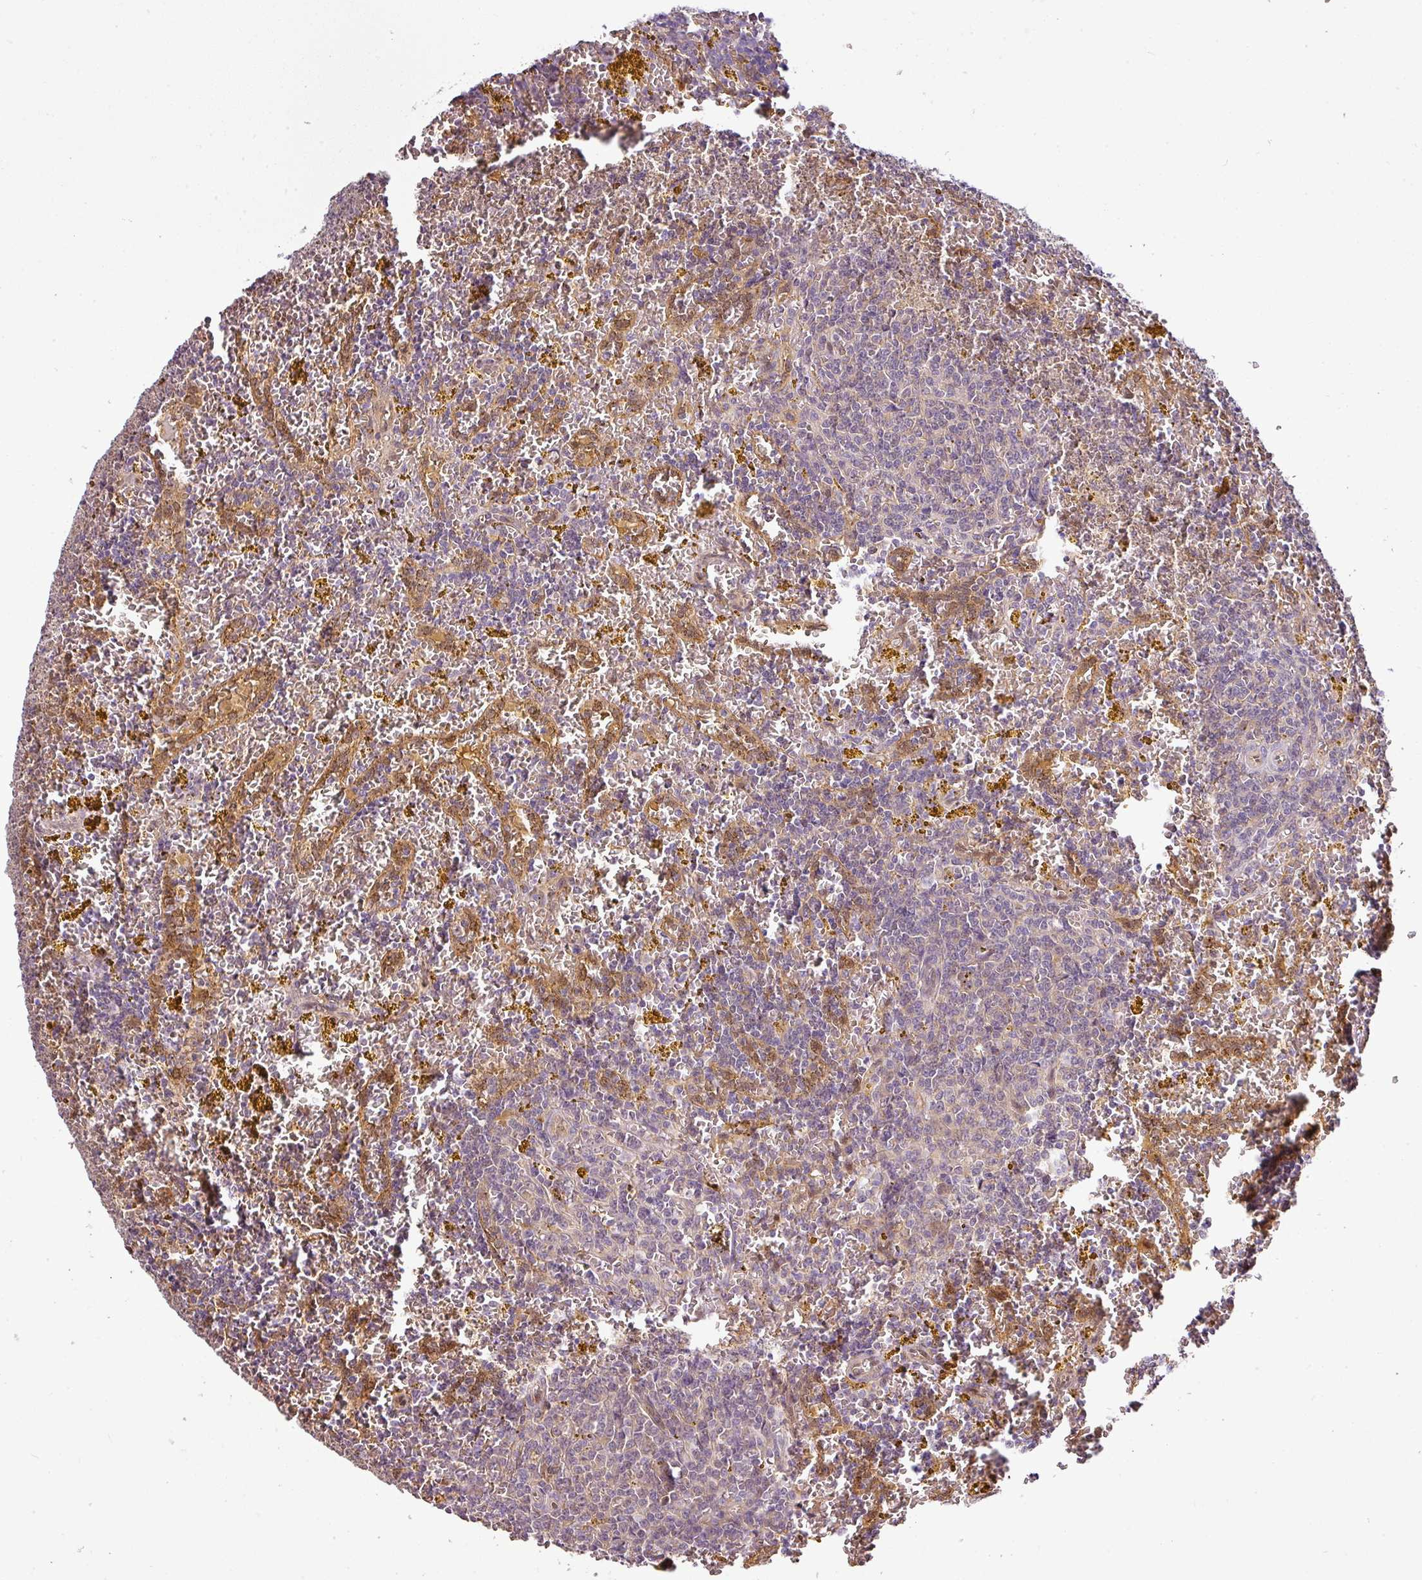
{"staining": {"intensity": "negative", "quantity": "none", "location": "none"}, "tissue": "lymphoma", "cell_type": "Tumor cells", "image_type": "cancer", "snomed": [{"axis": "morphology", "description": "Malignant lymphoma, non-Hodgkin's type, Low grade"}, {"axis": "topography", "description": "Spleen"}, {"axis": "topography", "description": "Lymph node"}], "caption": "This micrograph is of malignant lymphoma, non-Hodgkin's type (low-grade) stained with immunohistochemistry (IHC) to label a protein in brown with the nuclei are counter-stained blue. There is no positivity in tumor cells. Nuclei are stained in blue.", "gene": "ANKRD18A", "patient": {"sex": "female", "age": 66}}